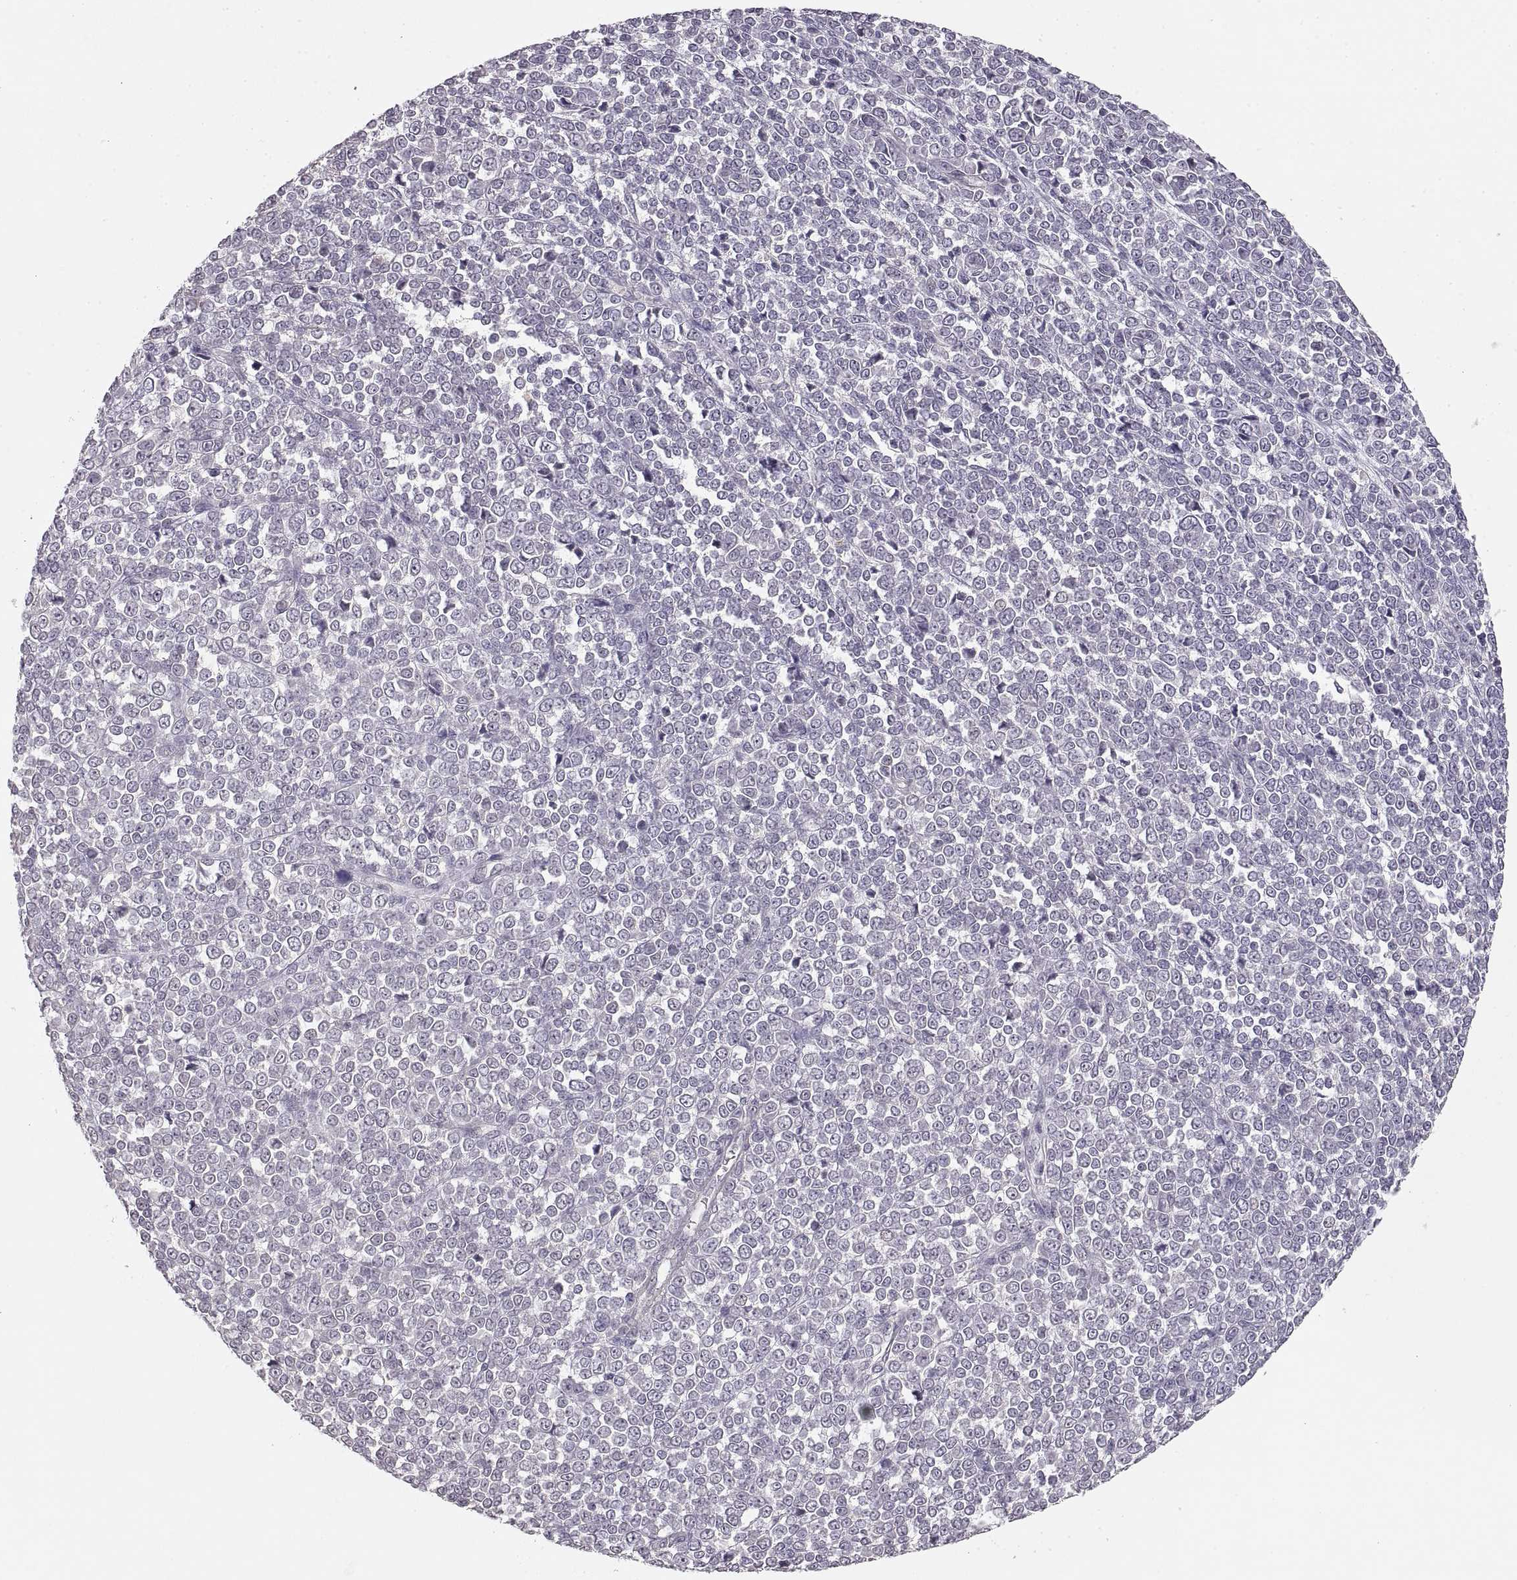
{"staining": {"intensity": "negative", "quantity": "none", "location": "none"}, "tissue": "melanoma", "cell_type": "Tumor cells", "image_type": "cancer", "snomed": [{"axis": "morphology", "description": "Malignant melanoma, NOS"}, {"axis": "topography", "description": "Skin"}], "caption": "The image exhibits no staining of tumor cells in melanoma.", "gene": "LAMC2", "patient": {"sex": "female", "age": 95}}